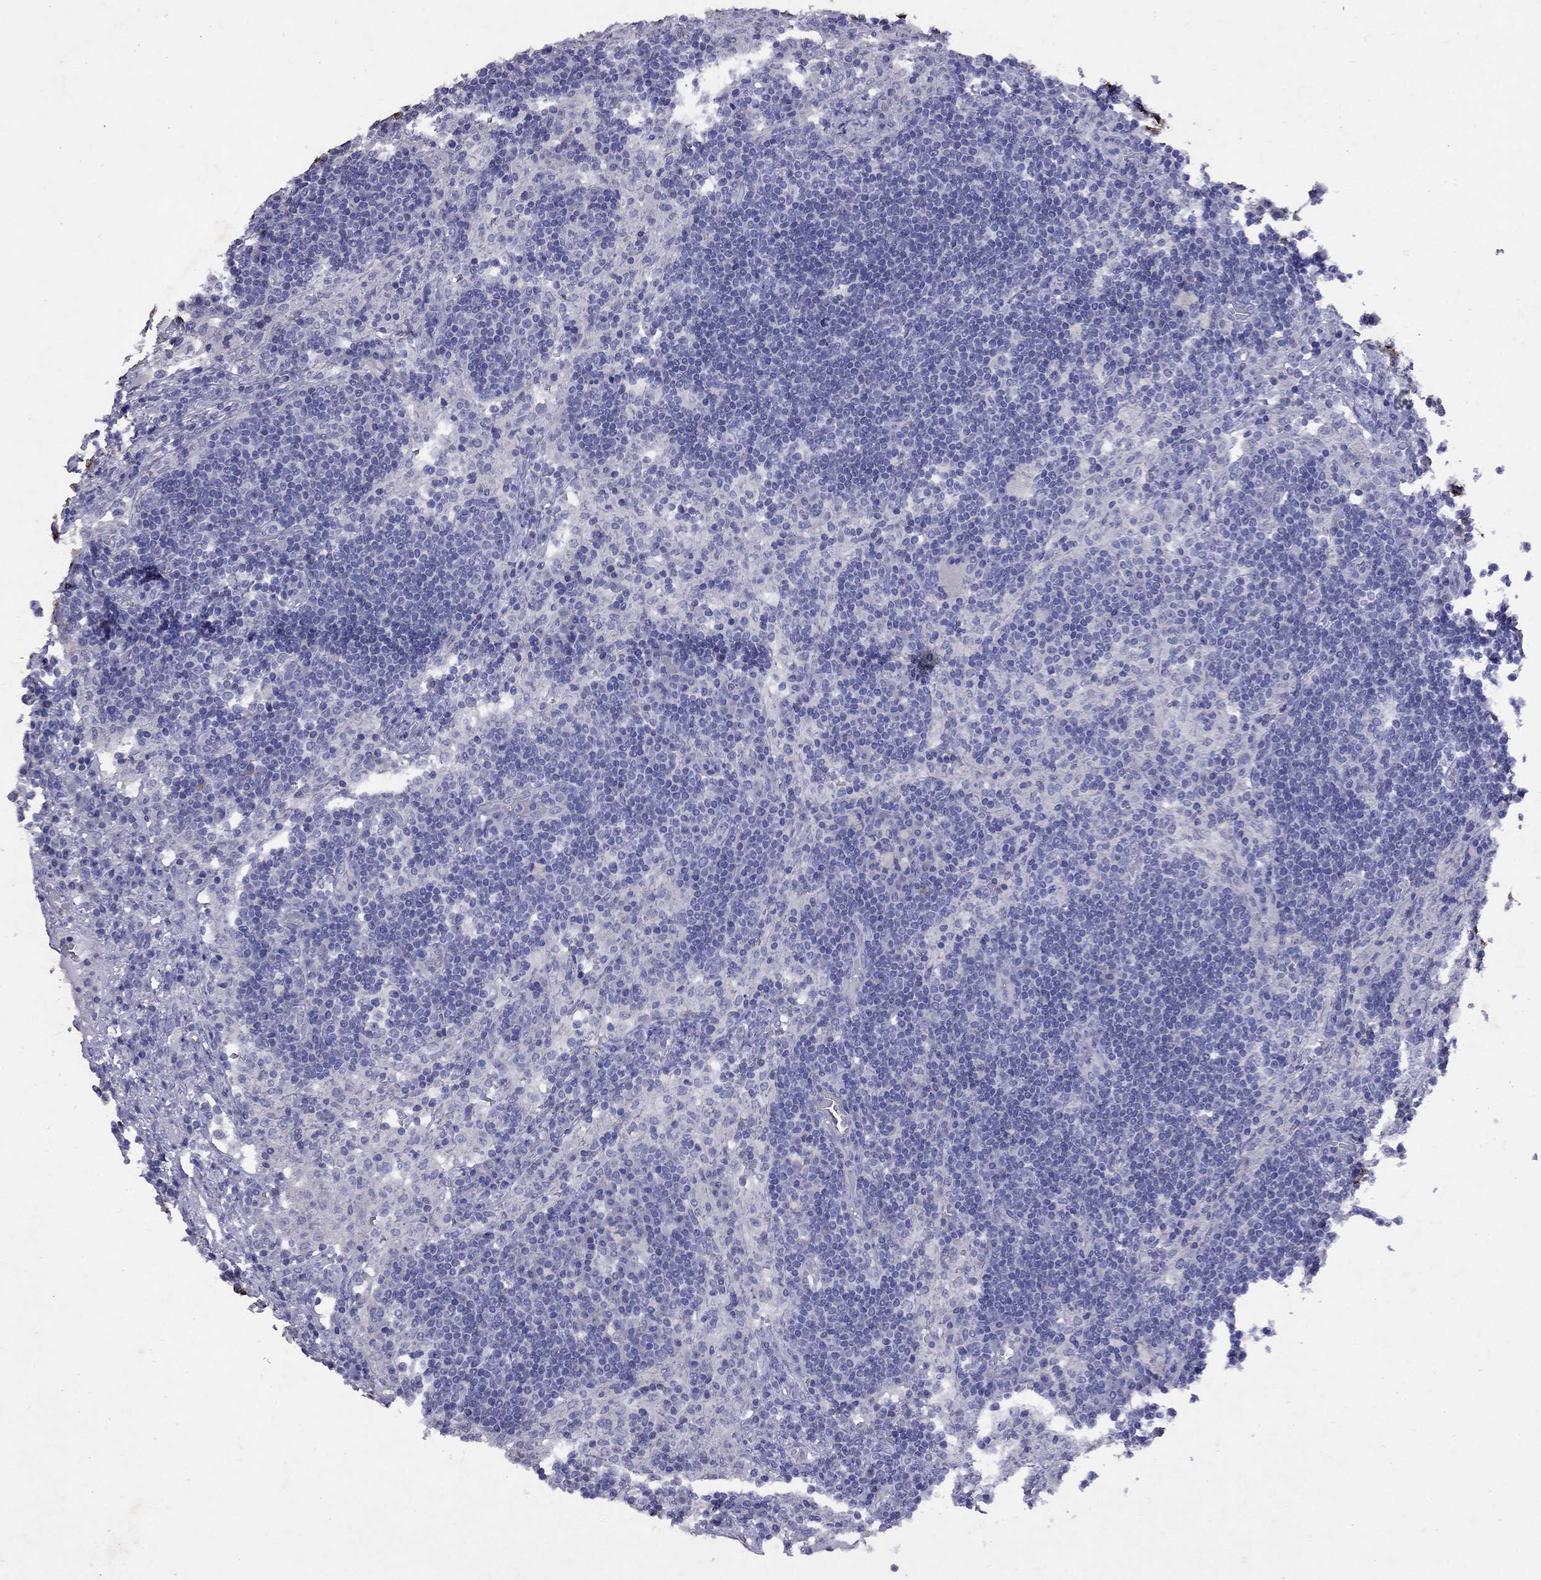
{"staining": {"intensity": "negative", "quantity": "none", "location": "none"}, "tissue": "lymph node", "cell_type": "Germinal center cells", "image_type": "normal", "snomed": [{"axis": "morphology", "description": "Normal tissue, NOS"}, {"axis": "topography", "description": "Lymph node"}], "caption": "High power microscopy histopathology image of an immunohistochemistry (IHC) histopathology image of normal lymph node, revealing no significant staining in germinal center cells.", "gene": "GNAT3", "patient": {"sex": "male", "age": 63}}